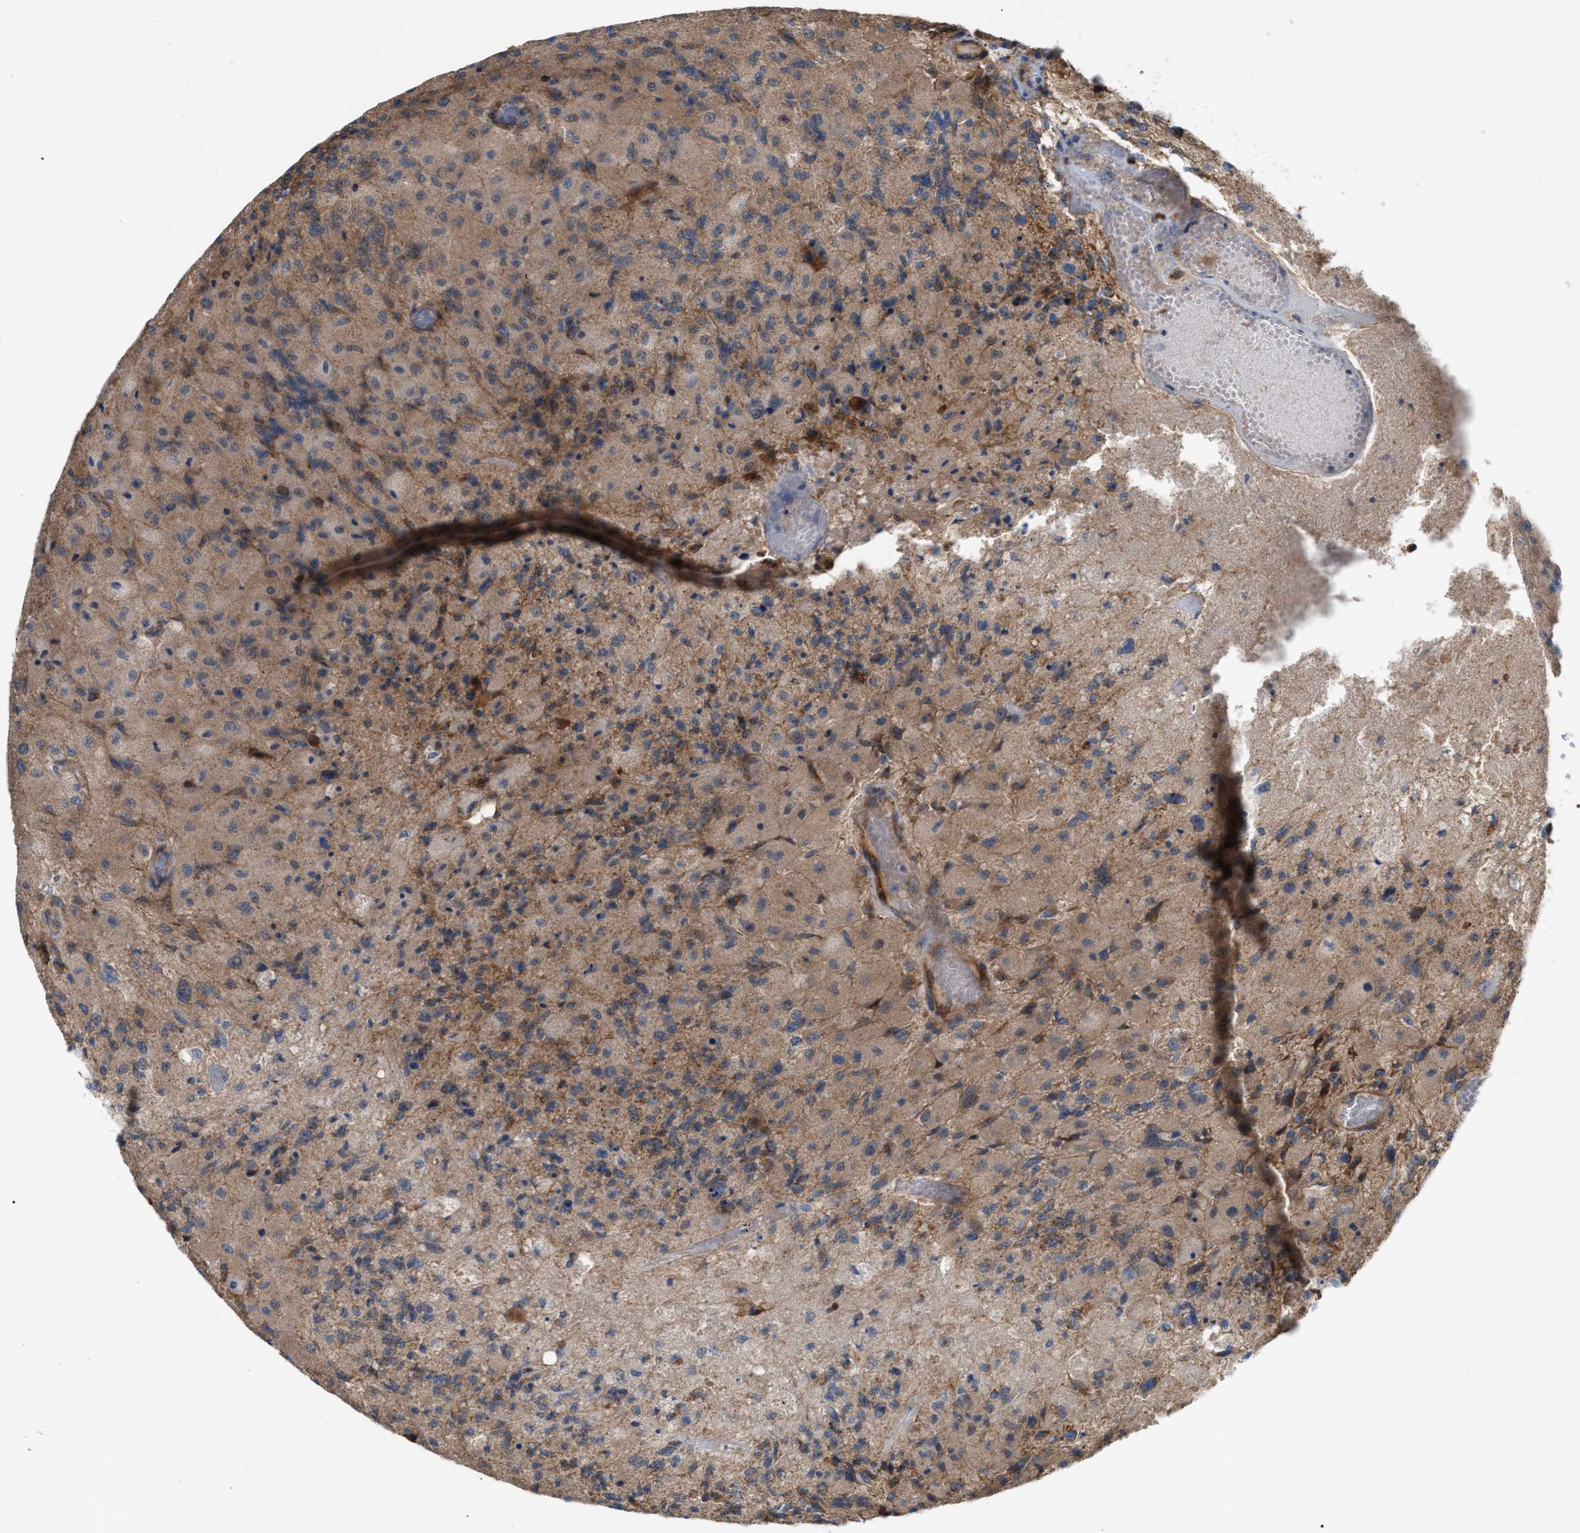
{"staining": {"intensity": "weak", "quantity": ">75%", "location": "cytoplasmic/membranous"}, "tissue": "glioma", "cell_type": "Tumor cells", "image_type": "cancer", "snomed": [{"axis": "morphology", "description": "Normal tissue, NOS"}, {"axis": "morphology", "description": "Glioma, malignant, High grade"}, {"axis": "topography", "description": "Cerebral cortex"}], "caption": "The photomicrograph reveals staining of glioma, revealing weak cytoplasmic/membranous protein positivity (brown color) within tumor cells. Ihc stains the protein of interest in brown and the nuclei are stained blue.", "gene": "OXSM", "patient": {"sex": "male", "age": 77}}